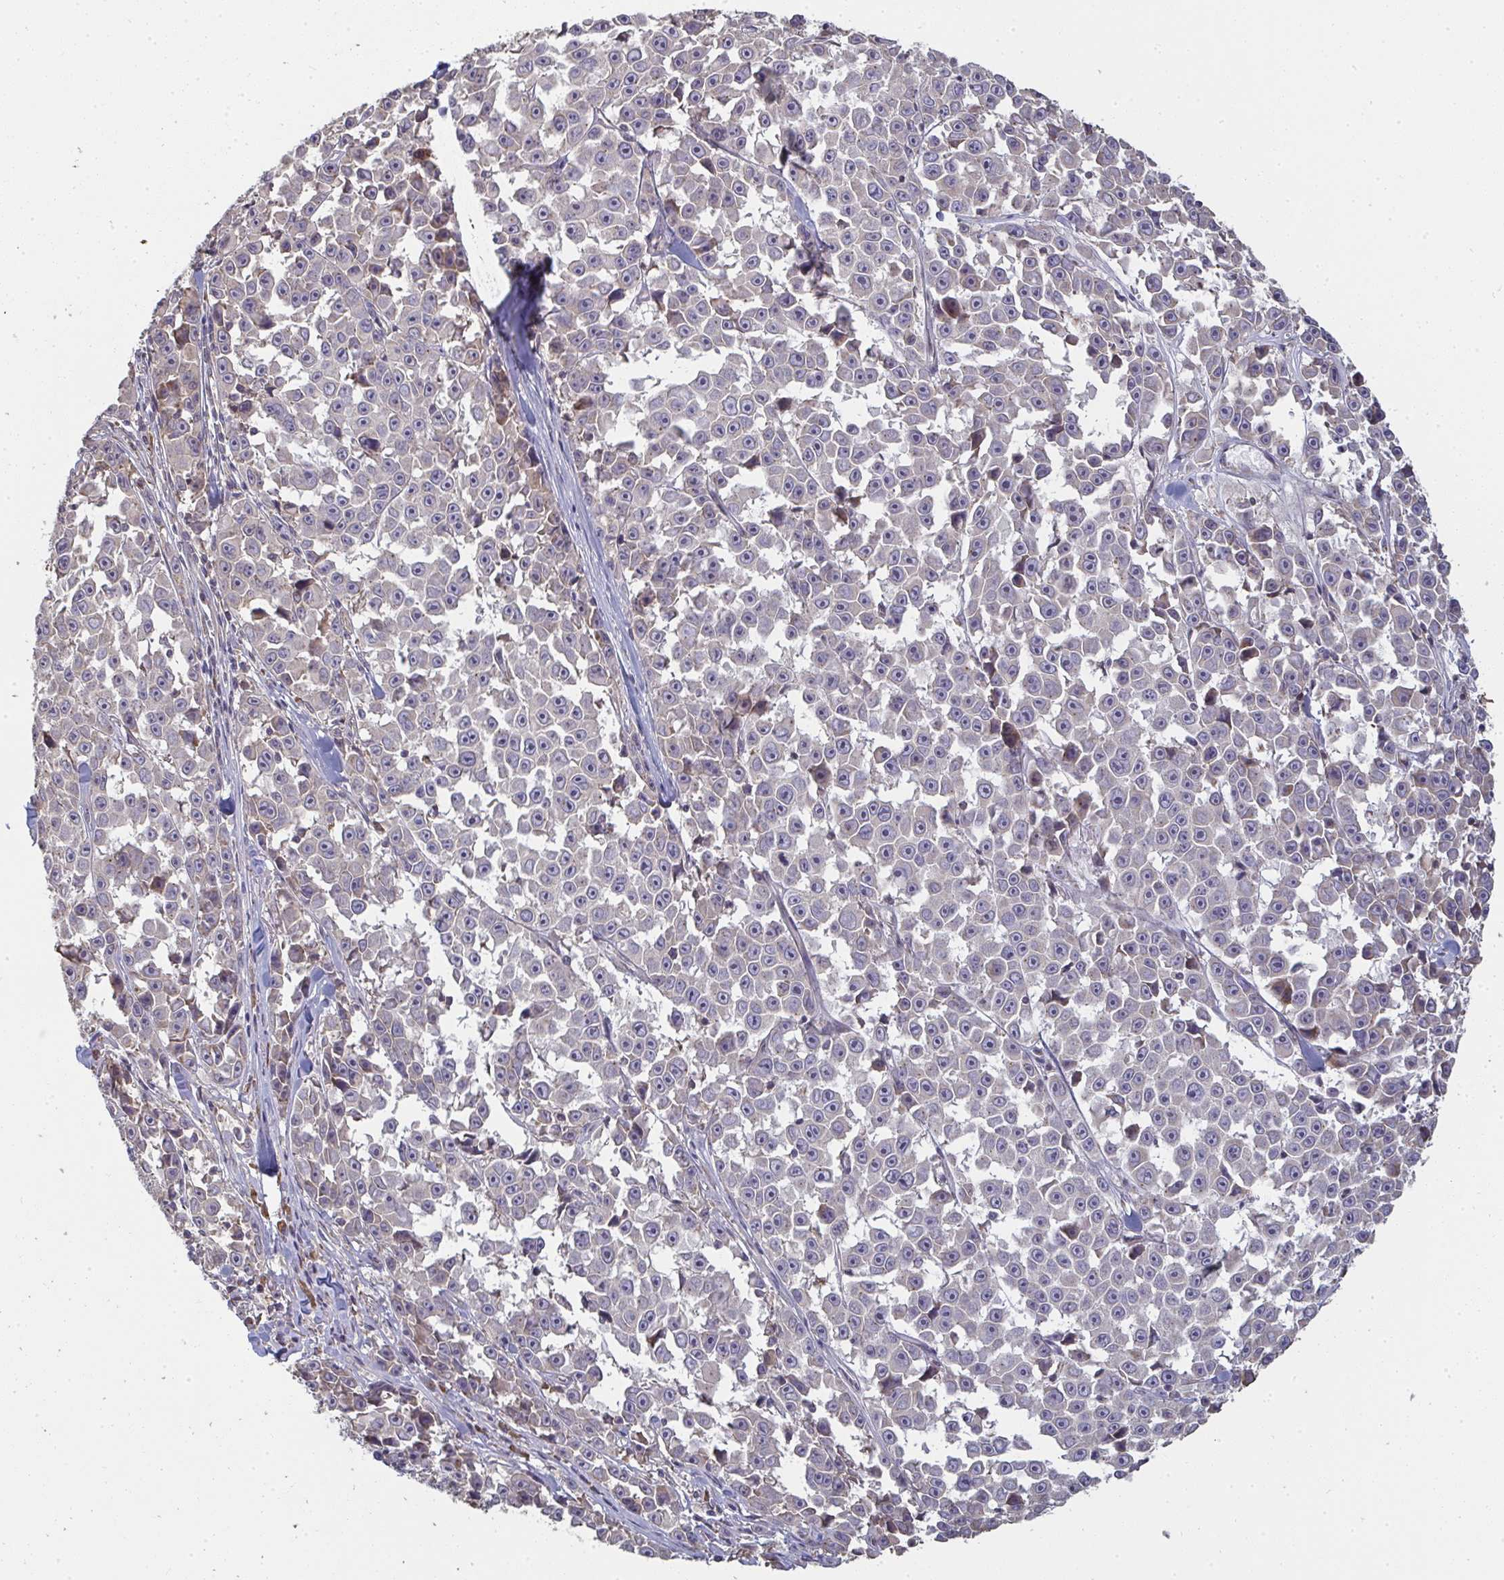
{"staining": {"intensity": "negative", "quantity": "none", "location": "none"}, "tissue": "melanoma", "cell_type": "Tumor cells", "image_type": "cancer", "snomed": [{"axis": "morphology", "description": "Malignant melanoma, NOS"}, {"axis": "topography", "description": "Skin"}], "caption": "Immunohistochemical staining of melanoma reveals no significant staining in tumor cells.", "gene": "ZFYVE28", "patient": {"sex": "female", "age": 66}}